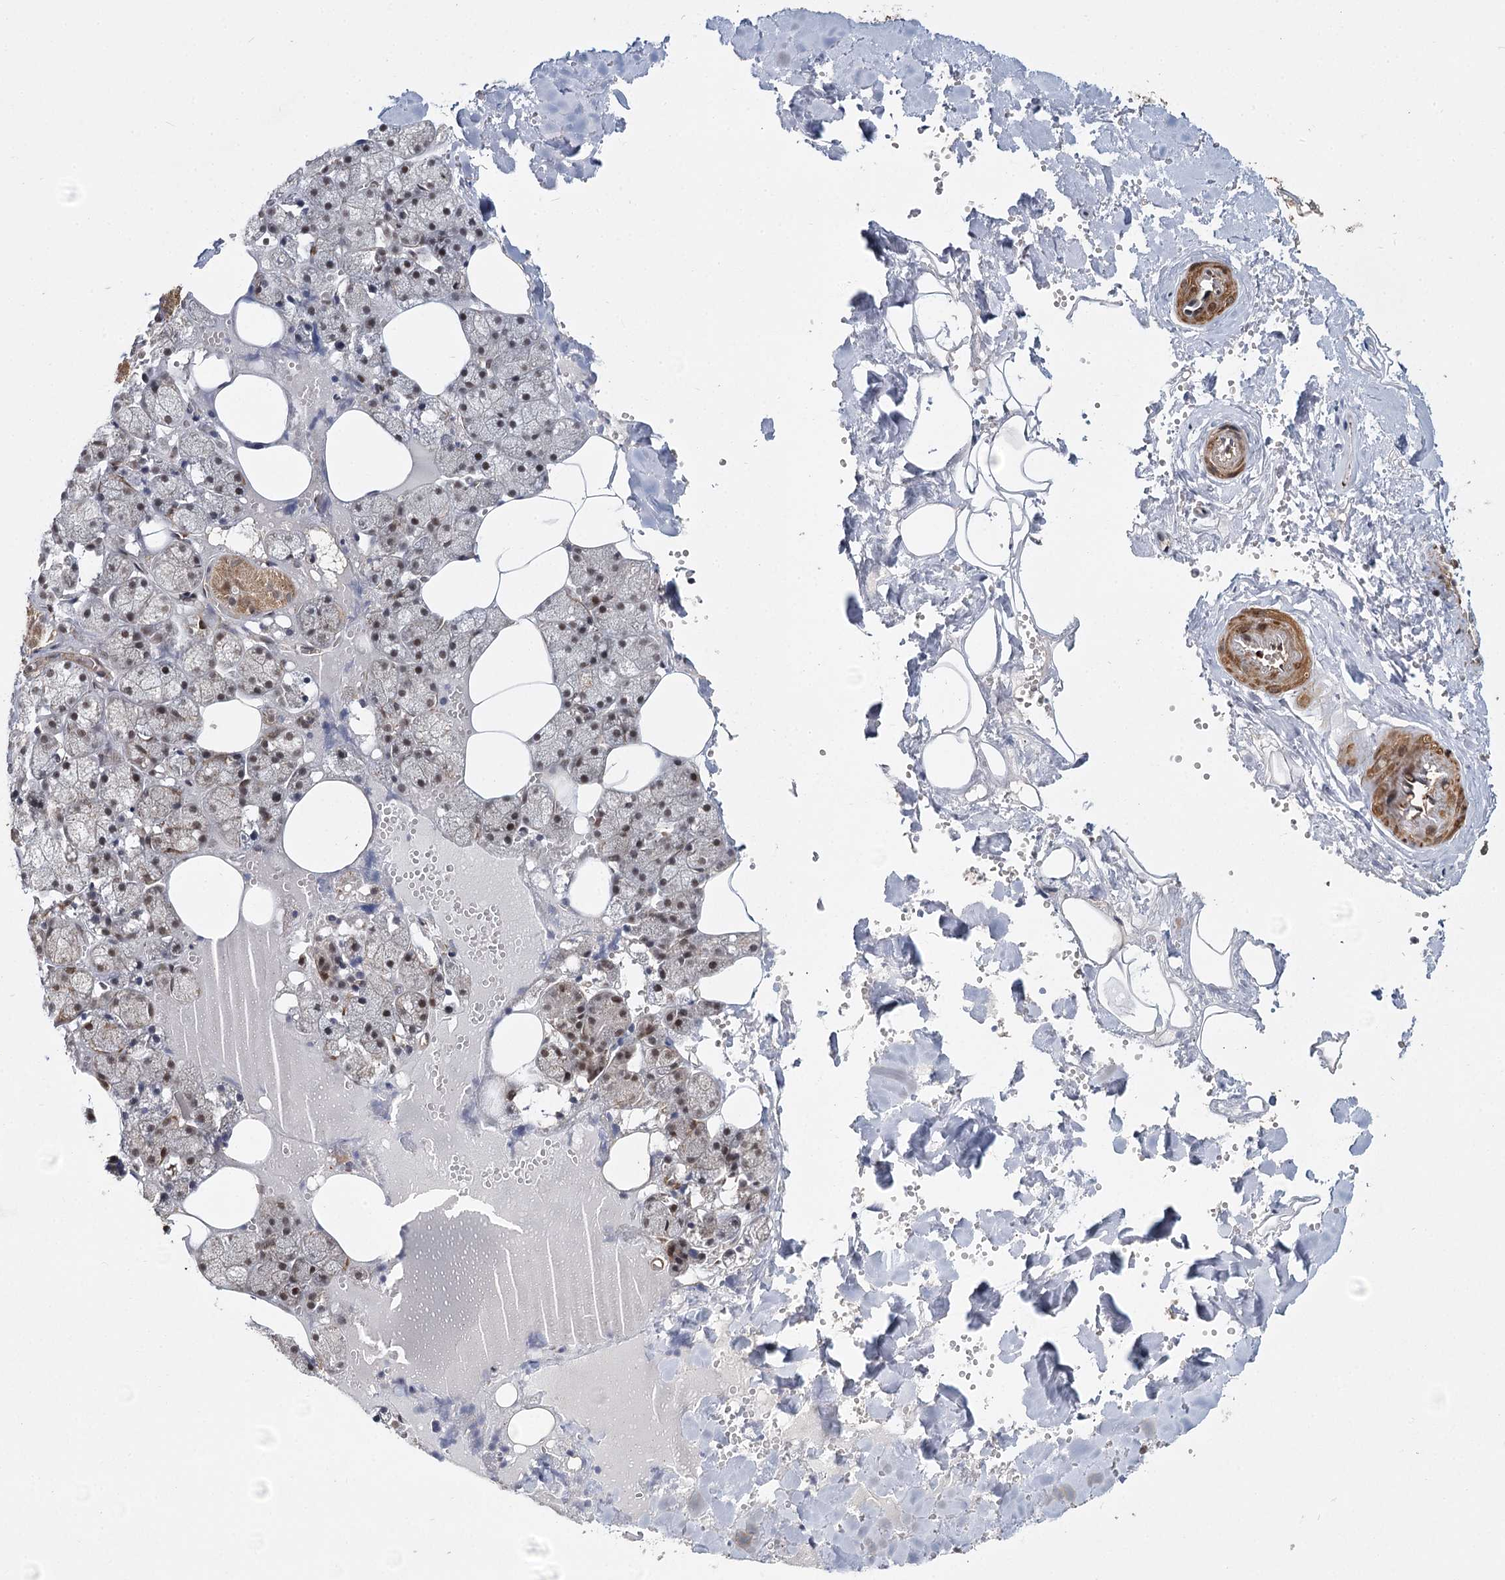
{"staining": {"intensity": "moderate", "quantity": ">75%", "location": "cytoplasmic/membranous,nuclear"}, "tissue": "salivary gland", "cell_type": "Glandular cells", "image_type": "normal", "snomed": [{"axis": "morphology", "description": "Normal tissue, NOS"}, {"axis": "topography", "description": "Salivary gland"}], "caption": "DAB immunohistochemical staining of unremarkable salivary gland reveals moderate cytoplasmic/membranous,nuclear protein expression in about >75% of glandular cells. (Stains: DAB in brown, nuclei in blue, Microscopy: brightfield microscopy at high magnification).", "gene": "ZCCHC24", "patient": {"sex": "male", "age": 62}}